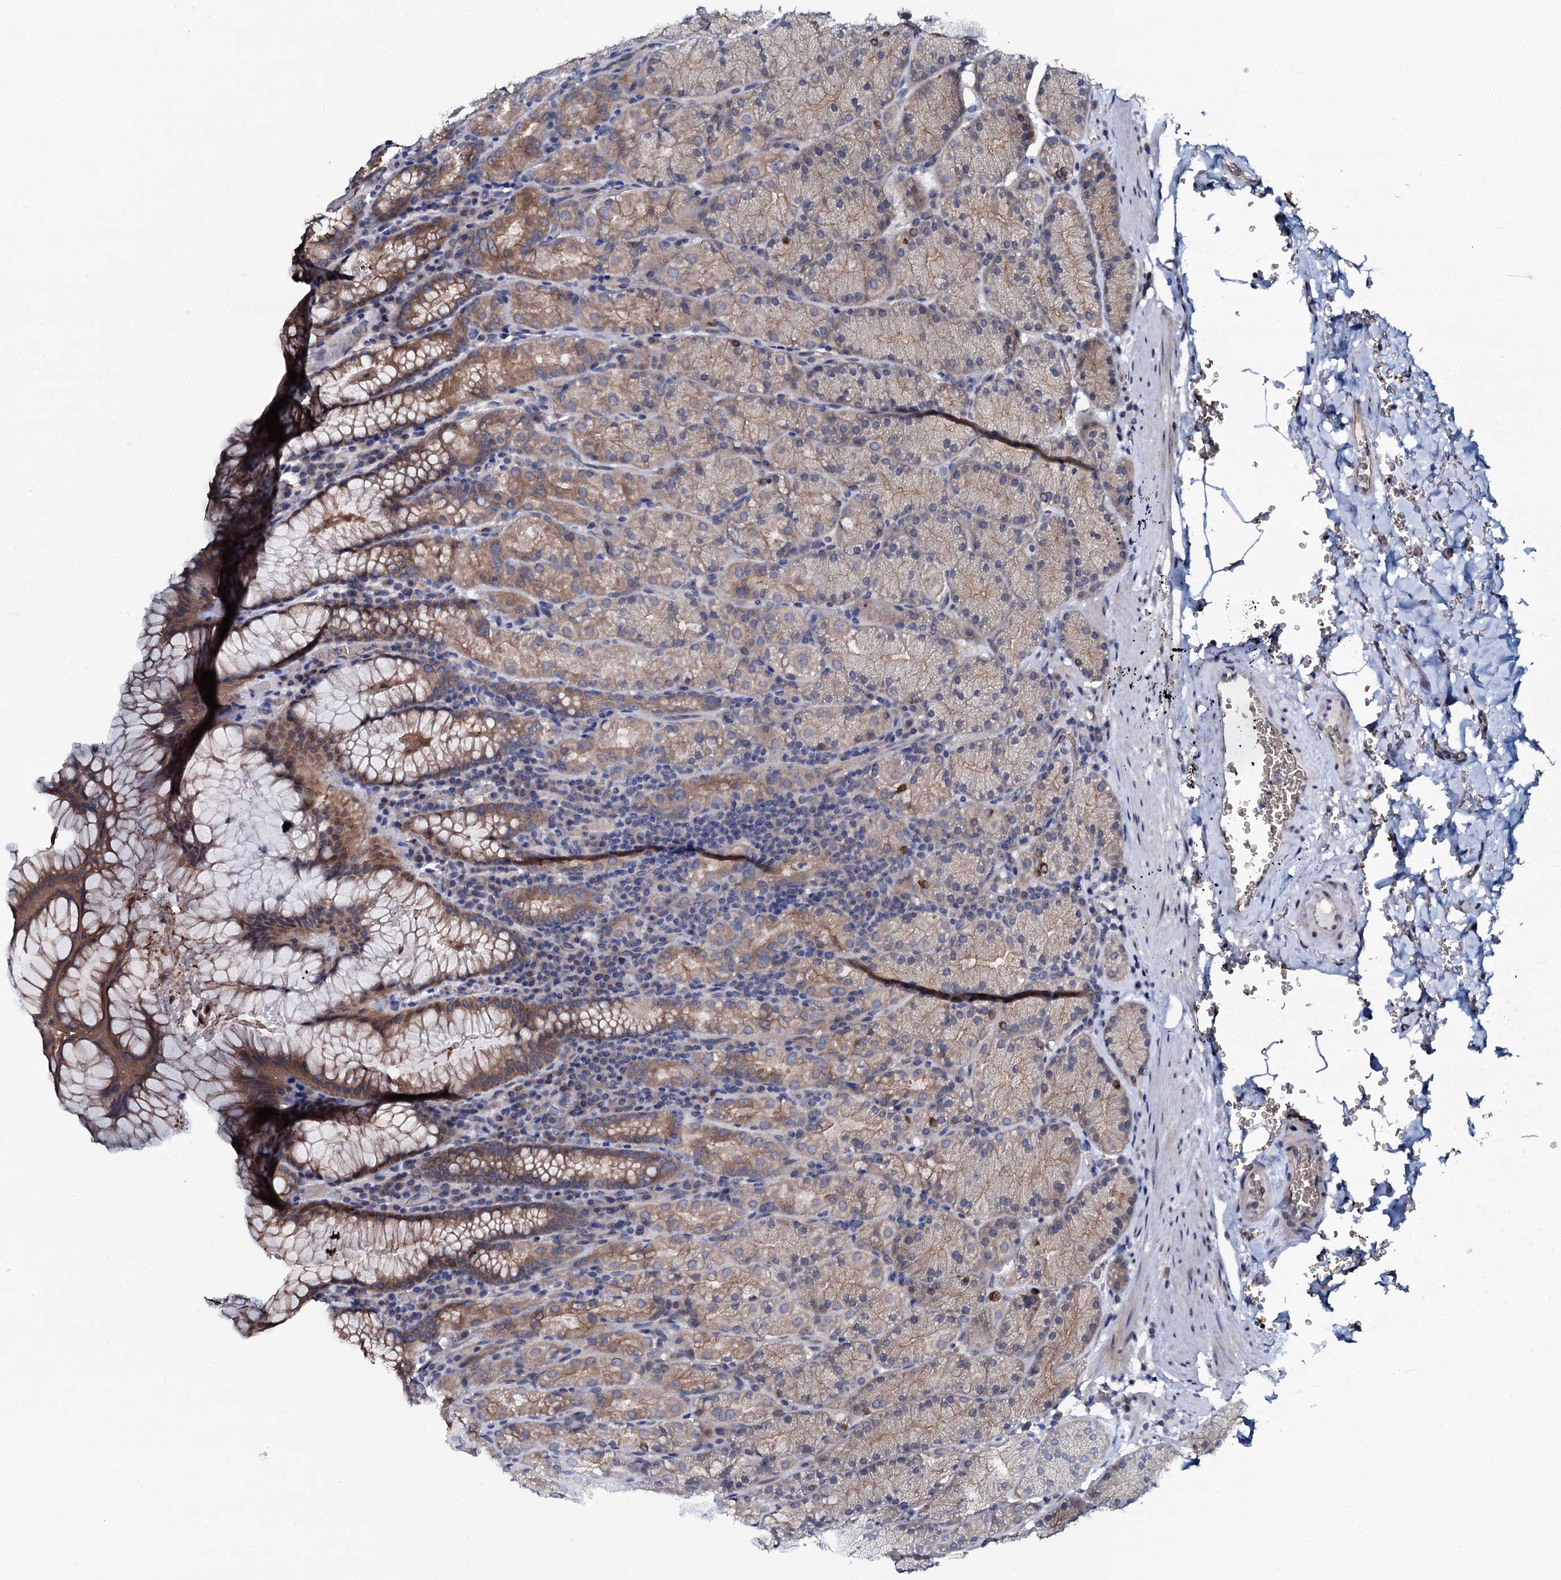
{"staining": {"intensity": "moderate", "quantity": ">75%", "location": "cytoplasmic/membranous"}, "tissue": "stomach", "cell_type": "Glandular cells", "image_type": "normal", "snomed": [{"axis": "morphology", "description": "Normal tissue, NOS"}, {"axis": "topography", "description": "Stomach, upper"}, {"axis": "topography", "description": "Stomach, lower"}], "caption": "Glandular cells show moderate cytoplasmic/membranous staining in approximately >75% of cells in benign stomach. (DAB (3,3'-diaminobenzidine) IHC with brightfield microscopy, high magnification).", "gene": "C10orf88", "patient": {"sex": "male", "age": 80}}